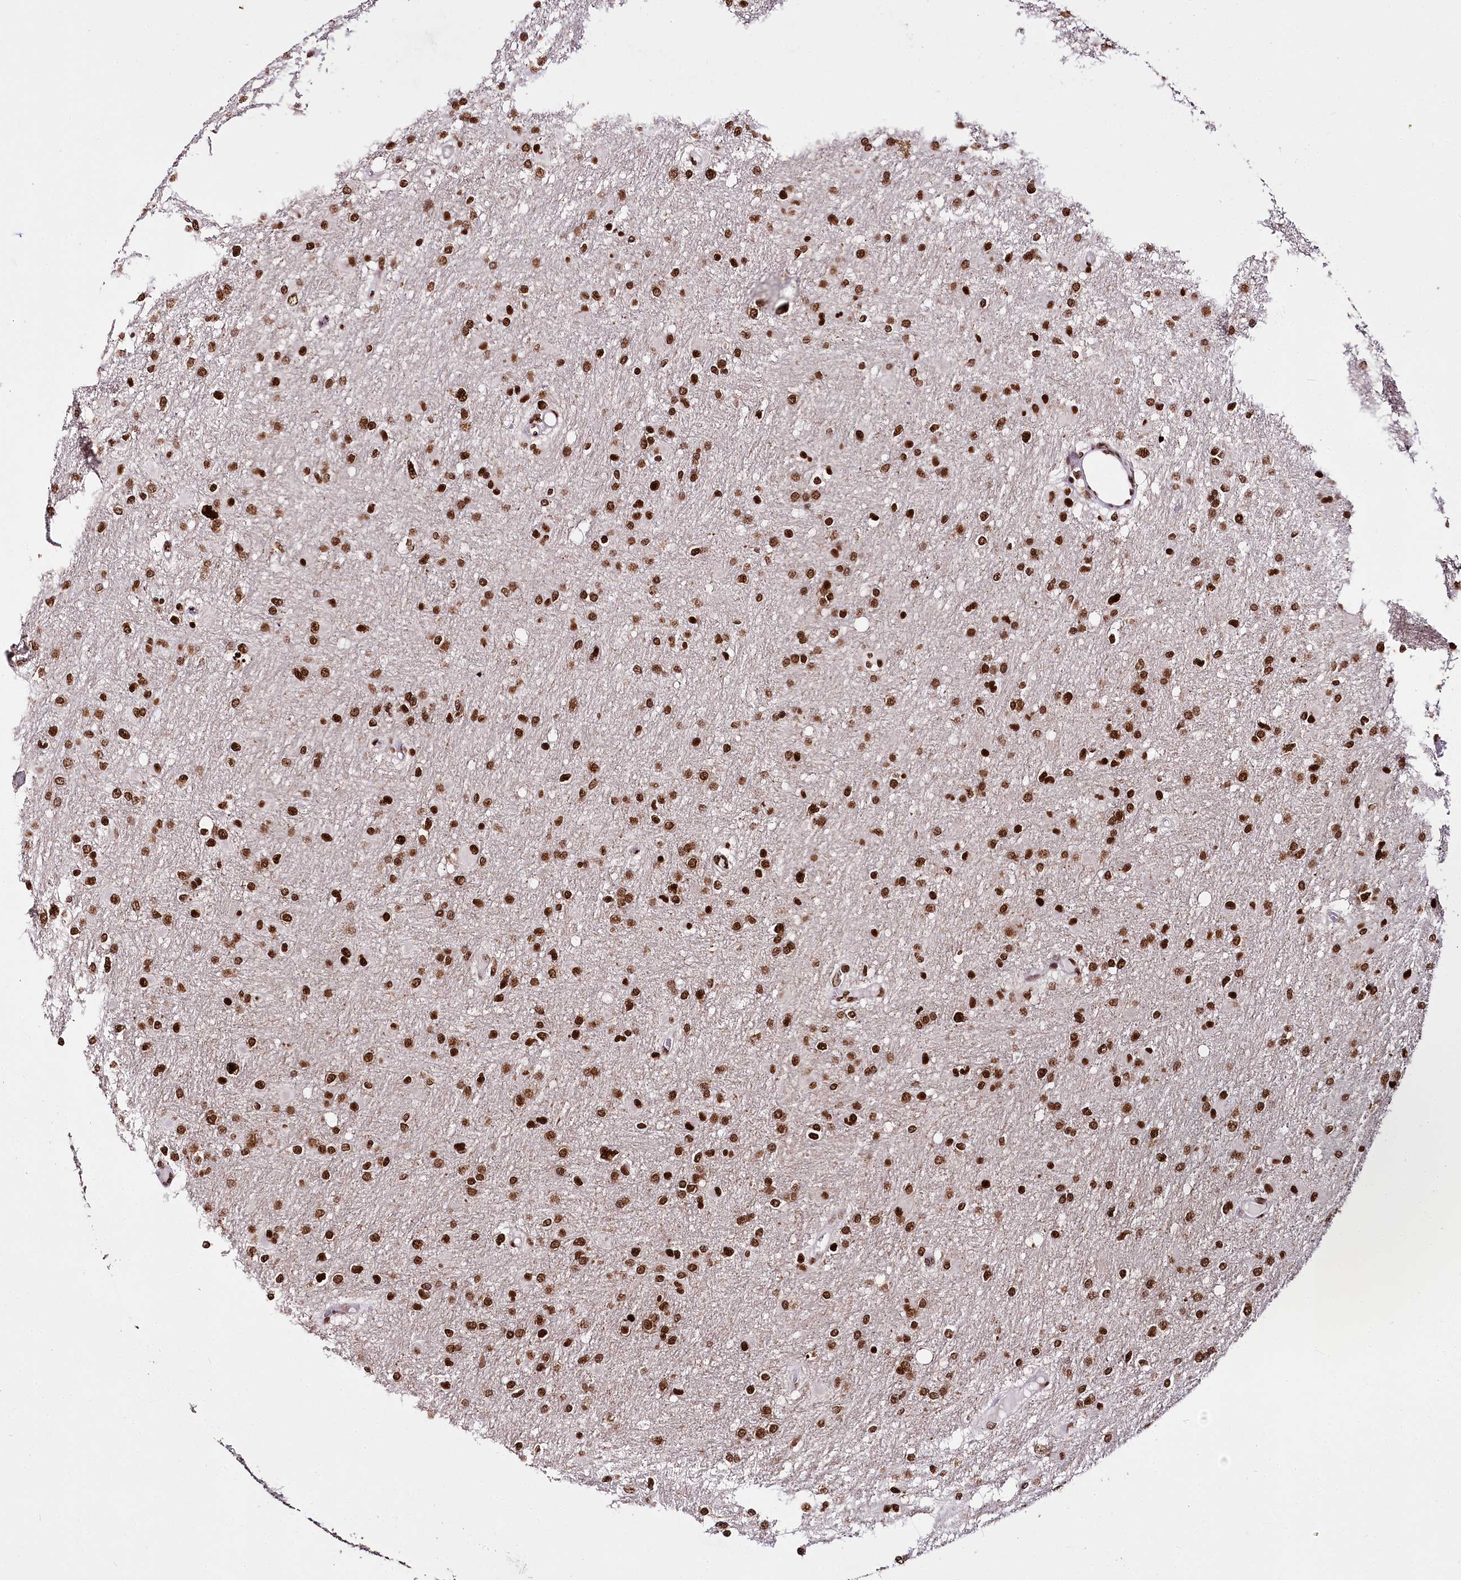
{"staining": {"intensity": "strong", "quantity": ">75%", "location": "nuclear"}, "tissue": "glioma", "cell_type": "Tumor cells", "image_type": "cancer", "snomed": [{"axis": "morphology", "description": "Glioma, malignant, High grade"}, {"axis": "topography", "description": "Cerebral cortex"}], "caption": "Strong nuclear staining for a protein is present in approximately >75% of tumor cells of high-grade glioma (malignant) using immunohistochemistry.", "gene": "SMARCE1", "patient": {"sex": "female", "age": 36}}